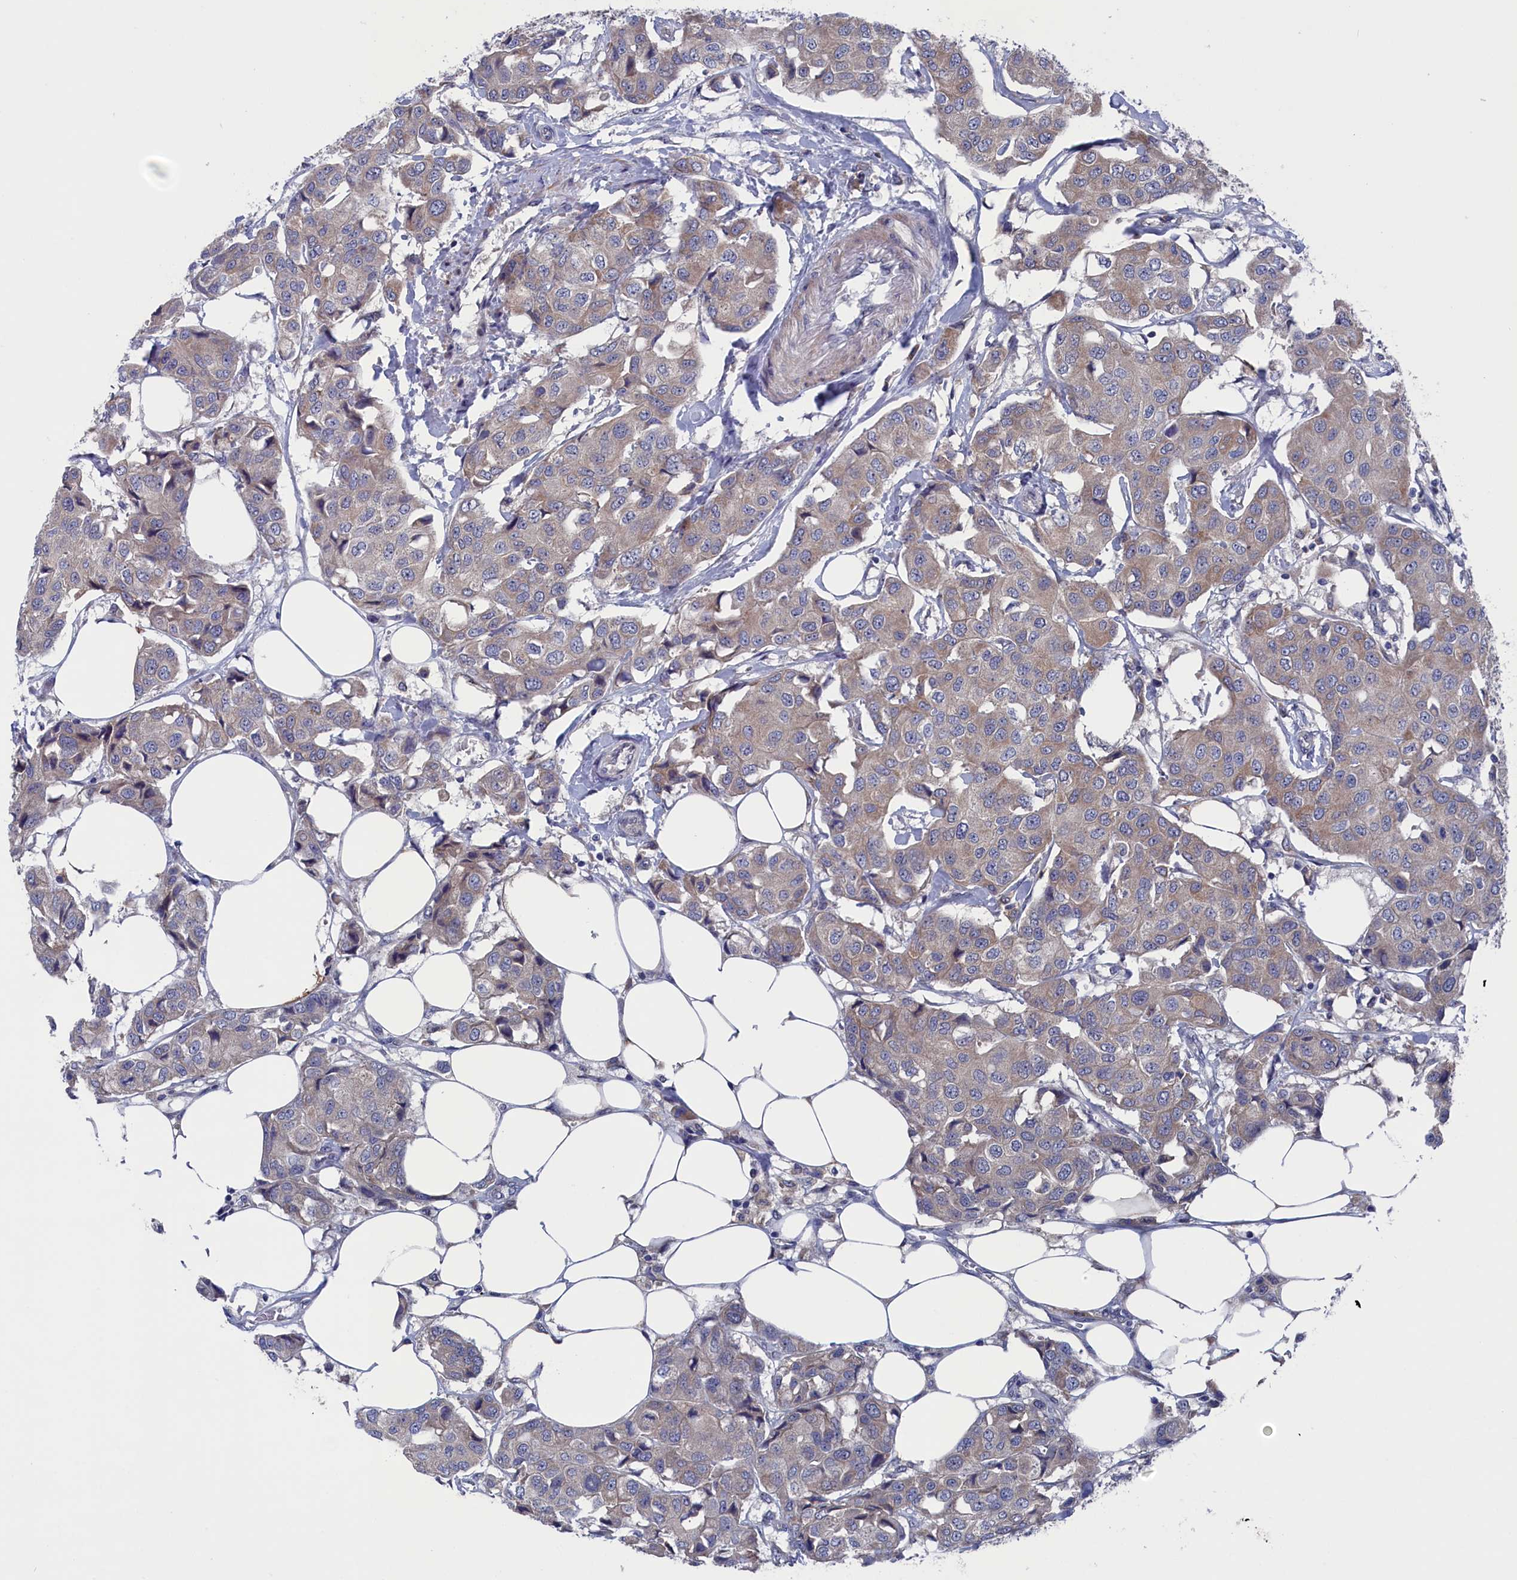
{"staining": {"intensity": "weak", "quantity": "25%-75%", "location": "cytoplasmic/membranous"}, "tissue": "breast cancer", "cell_type": "Tumor cells", "image_type": "cancer", "snomed": [{"axis": "morphology", "description": "Duct carcinoma"}, {"axis": "topography", "description": "Breast"}], "caption": "Brown immunohistochemical staining in human breast cancer demonstrates weak cytoplasmic/membranous expression in about 25%-75% of tumor cells.", "gene": "SPATA13", "patient": {"sex": "female", "age": 80}}